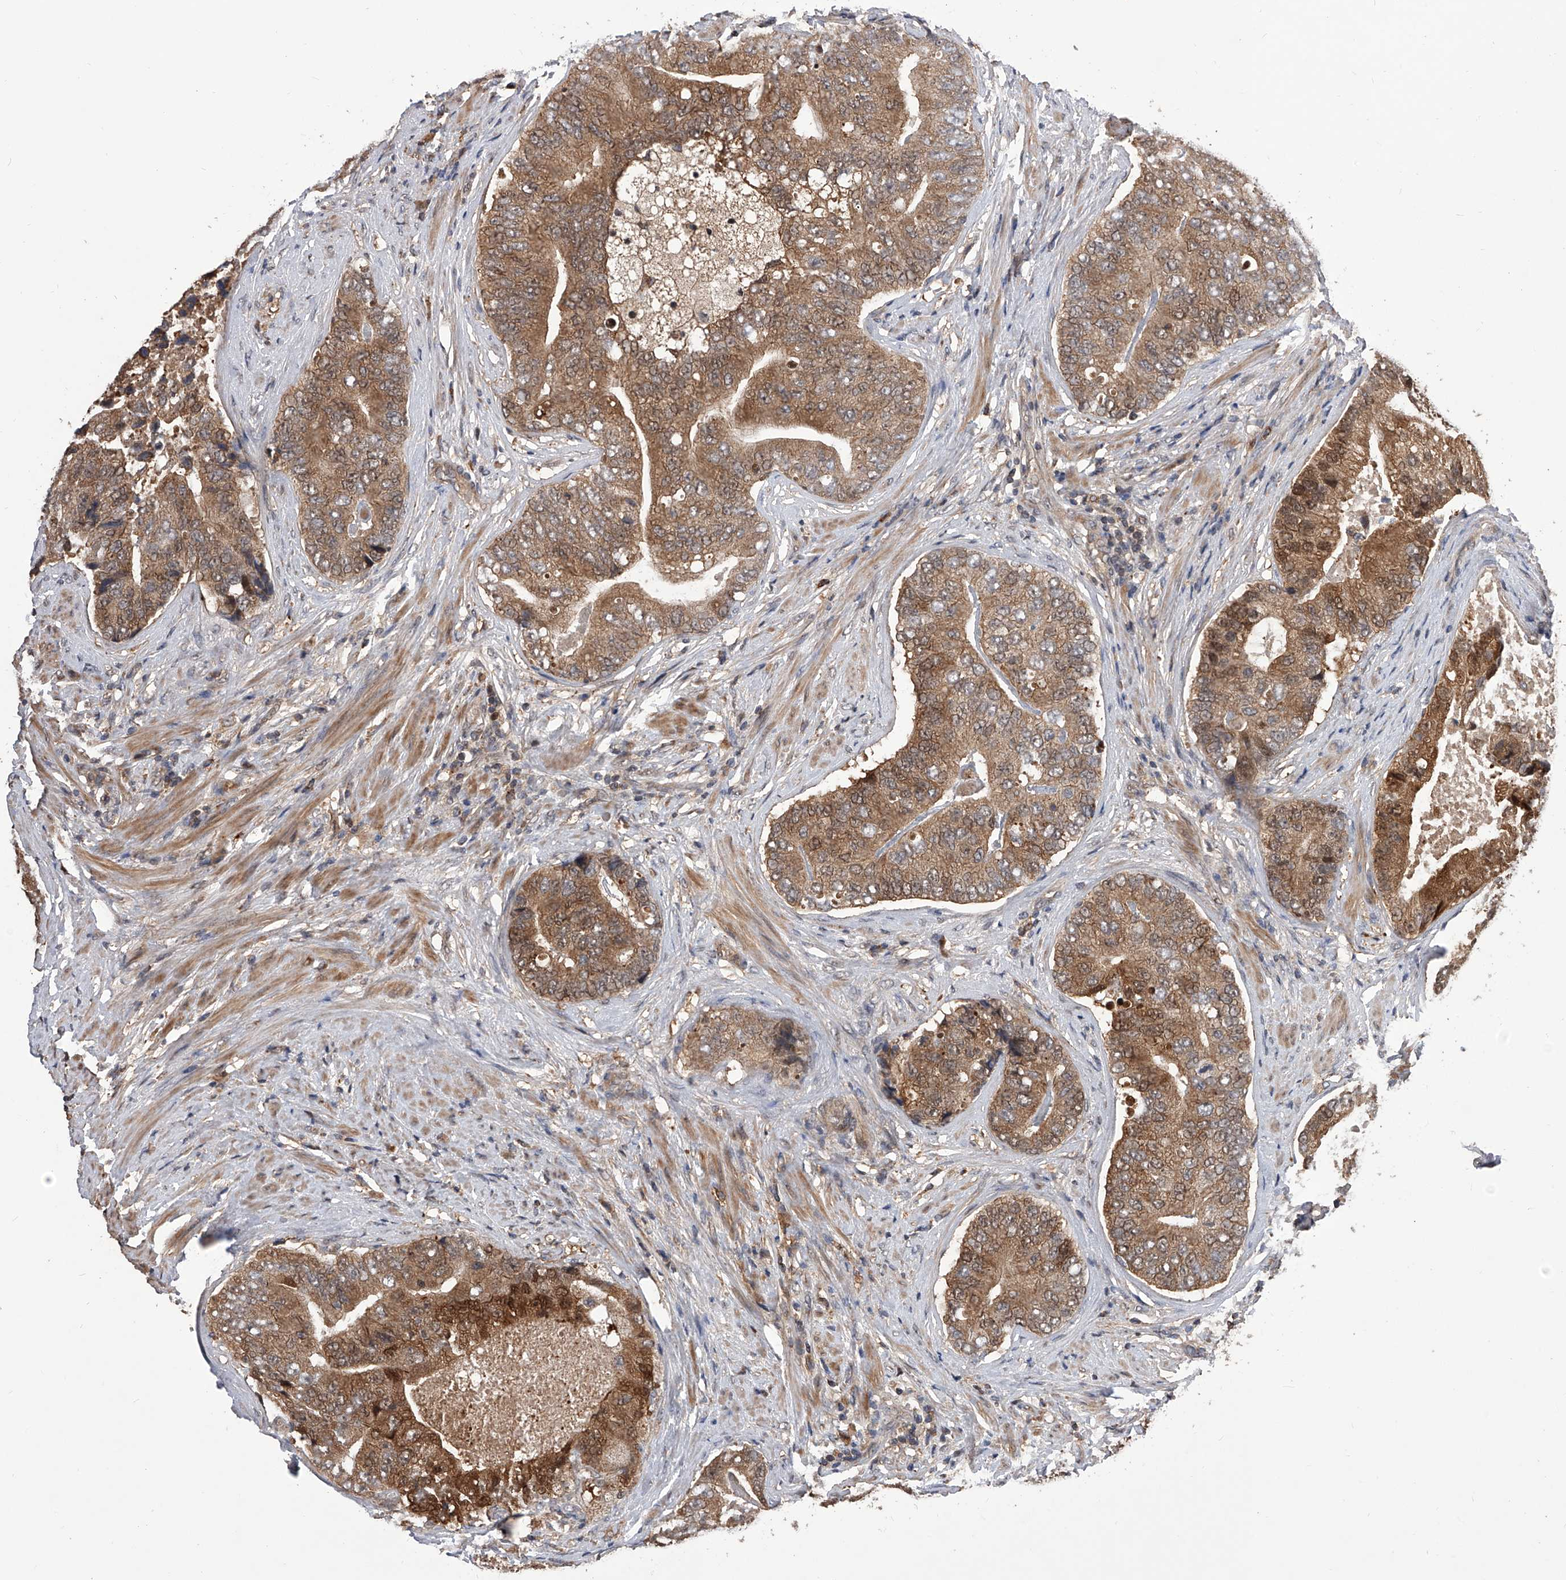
{"staining": {"intensity": "moderate", "quantity": ">75%", "location": "cytoplasmic/membranous,nuclear"}, "tissue": "prostate cancer", "cell_type": "Tumor cells", "image_type": "cancer", "snomed": [{"axis": "morphology", "description": "Adenocarcinoma, High grade"}, {"axis": "topography", "description": "Prostate"}], "caption": "Adenocarcinoma (high-grade) (prostate) stained with a brown dye reveals moderate cytoplasmic/membranous and nuclear positive staining in about >75% of tumor cells.", "gene": "GMDS", "patient": {"sex": "male", "age": 70}}